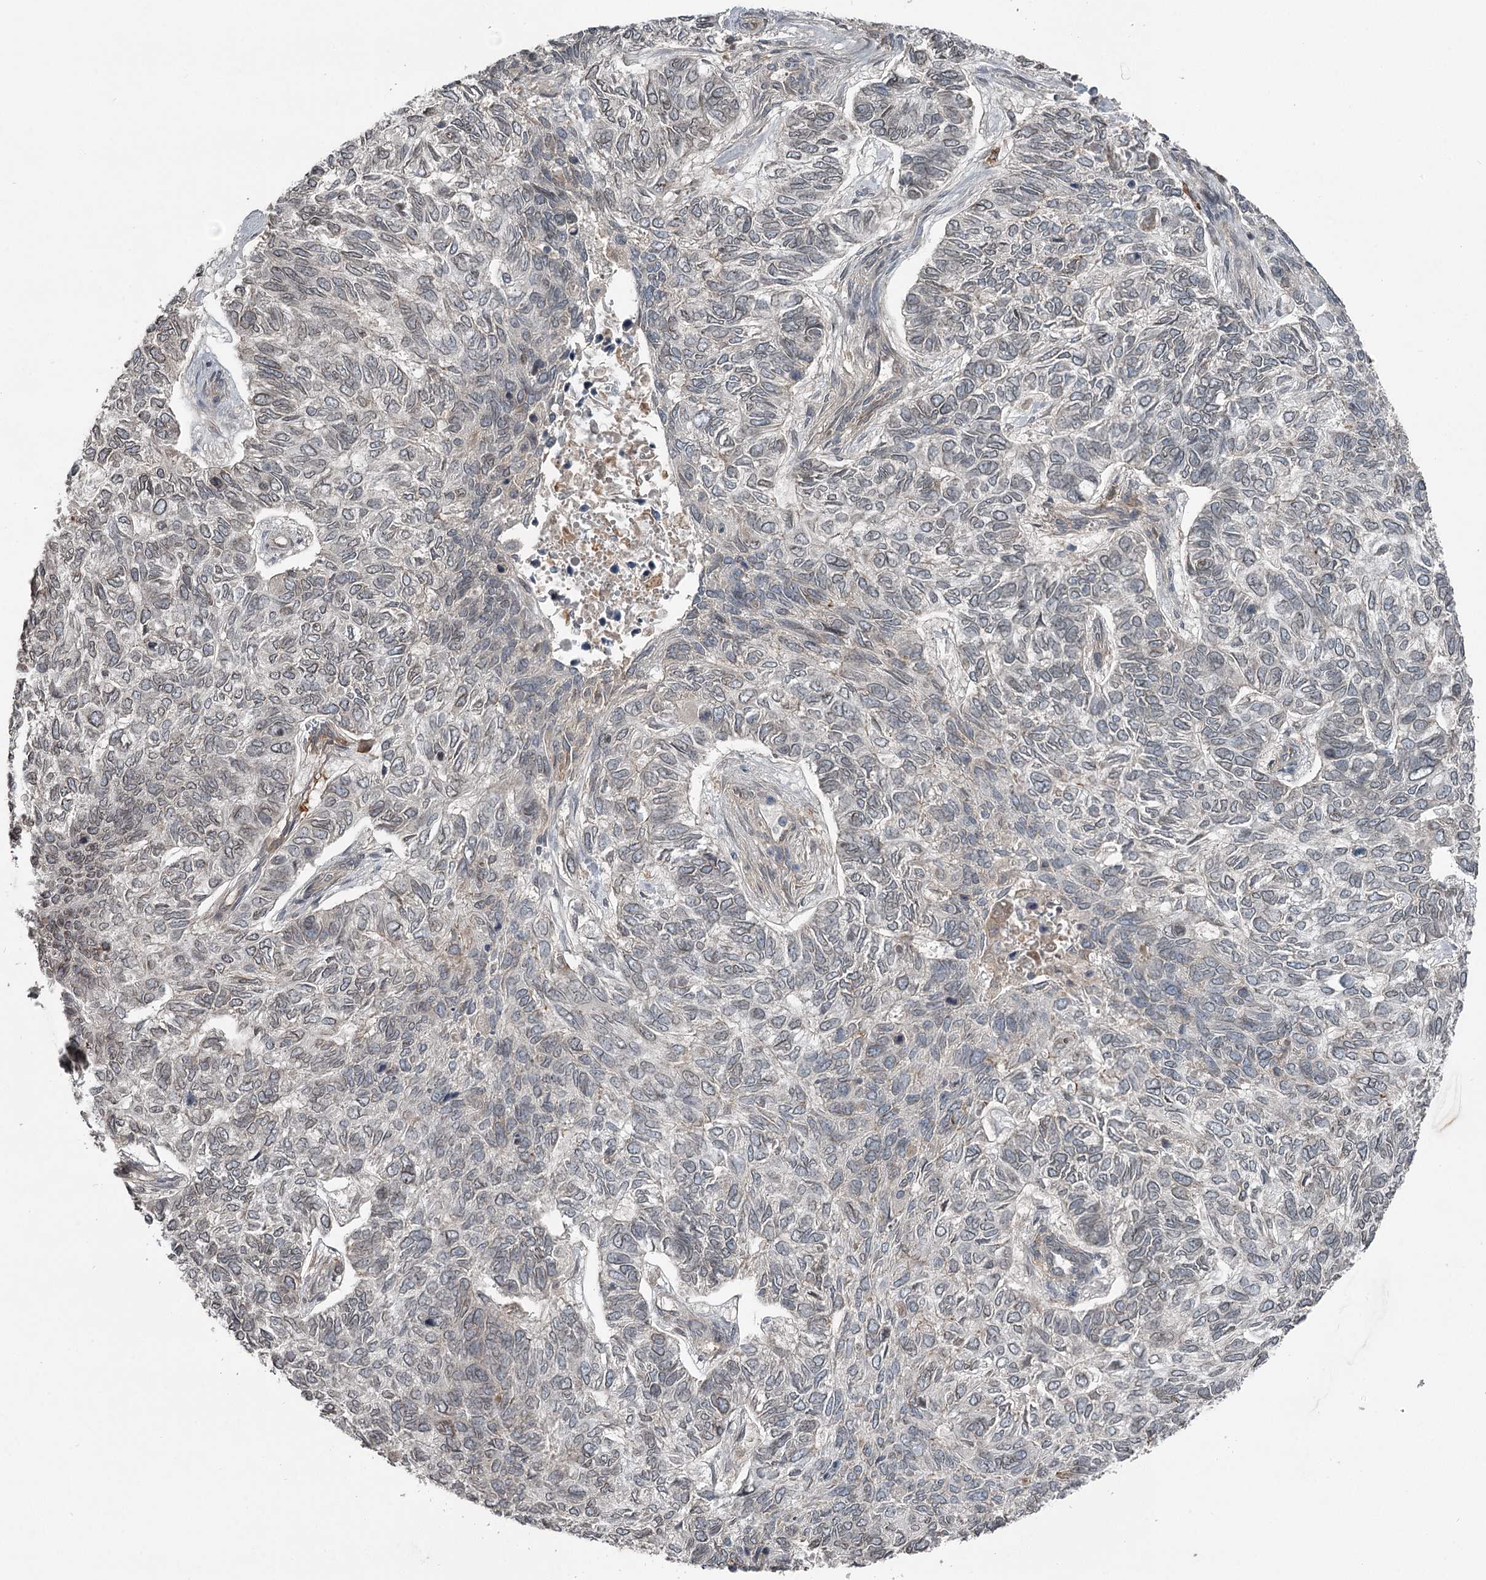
{"staining": {"intensity": "negative", "quantity": "none", "location": "none"}, "tissue": "skin cancer", "cell_type": "Tumor cells", "image_type": "cancer", "snomed": [{"axis": "morphology", "description": "Basal cell carcinoma"}, {"axis": "topography", "description": "Skin"}], "caption": "IHC of human skin cancer exhibits no staining in tumor cells.", "gene": "SLC39A8", "patient": {"sex": "female", "age": 65}}